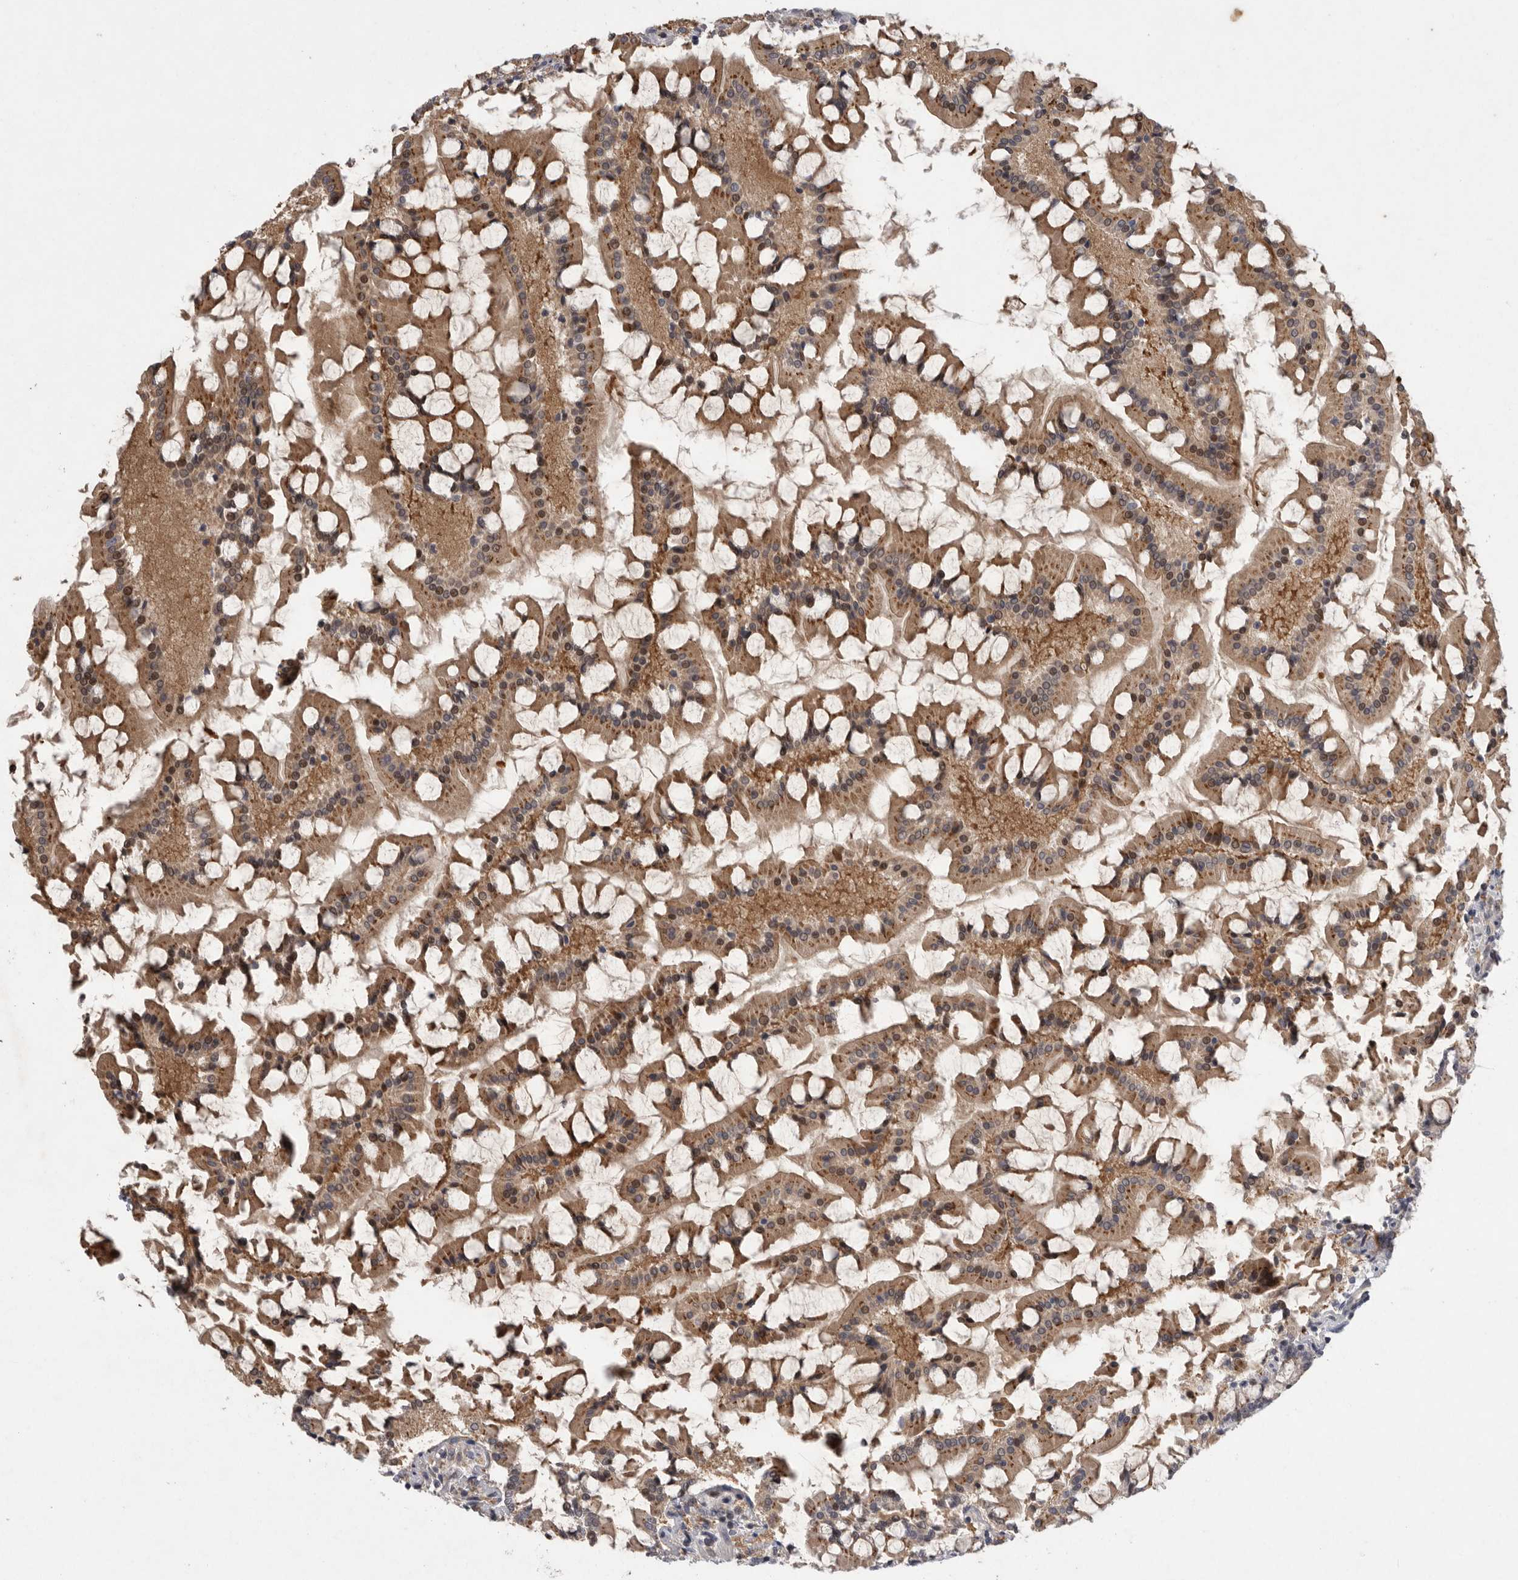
{"staining": {"intensity": "moderate", "quantity": ">75%", "location": "cytoplasmic/membranous"}, "tissue": "small intestine", "cell_type": "Glandular cells", "image_type": "normal", "snomed": [{"axis": "morphology", "description": "Normal tissue, NOS"}, {"axis": "topography", "description": "Small intestine"}], "caption": "Benign small intestine reveals moderate cytoplasmic/membranous staining in approximately >75% of glandular cells, visualized by immunohistochemistry. The staining was performed using DAB, with brown indicating positive protein expression. Nuclei are stained blue with hematoxylin.", "gene": "MAN2A1", "patient": {"sex": "male", "age": 41}}